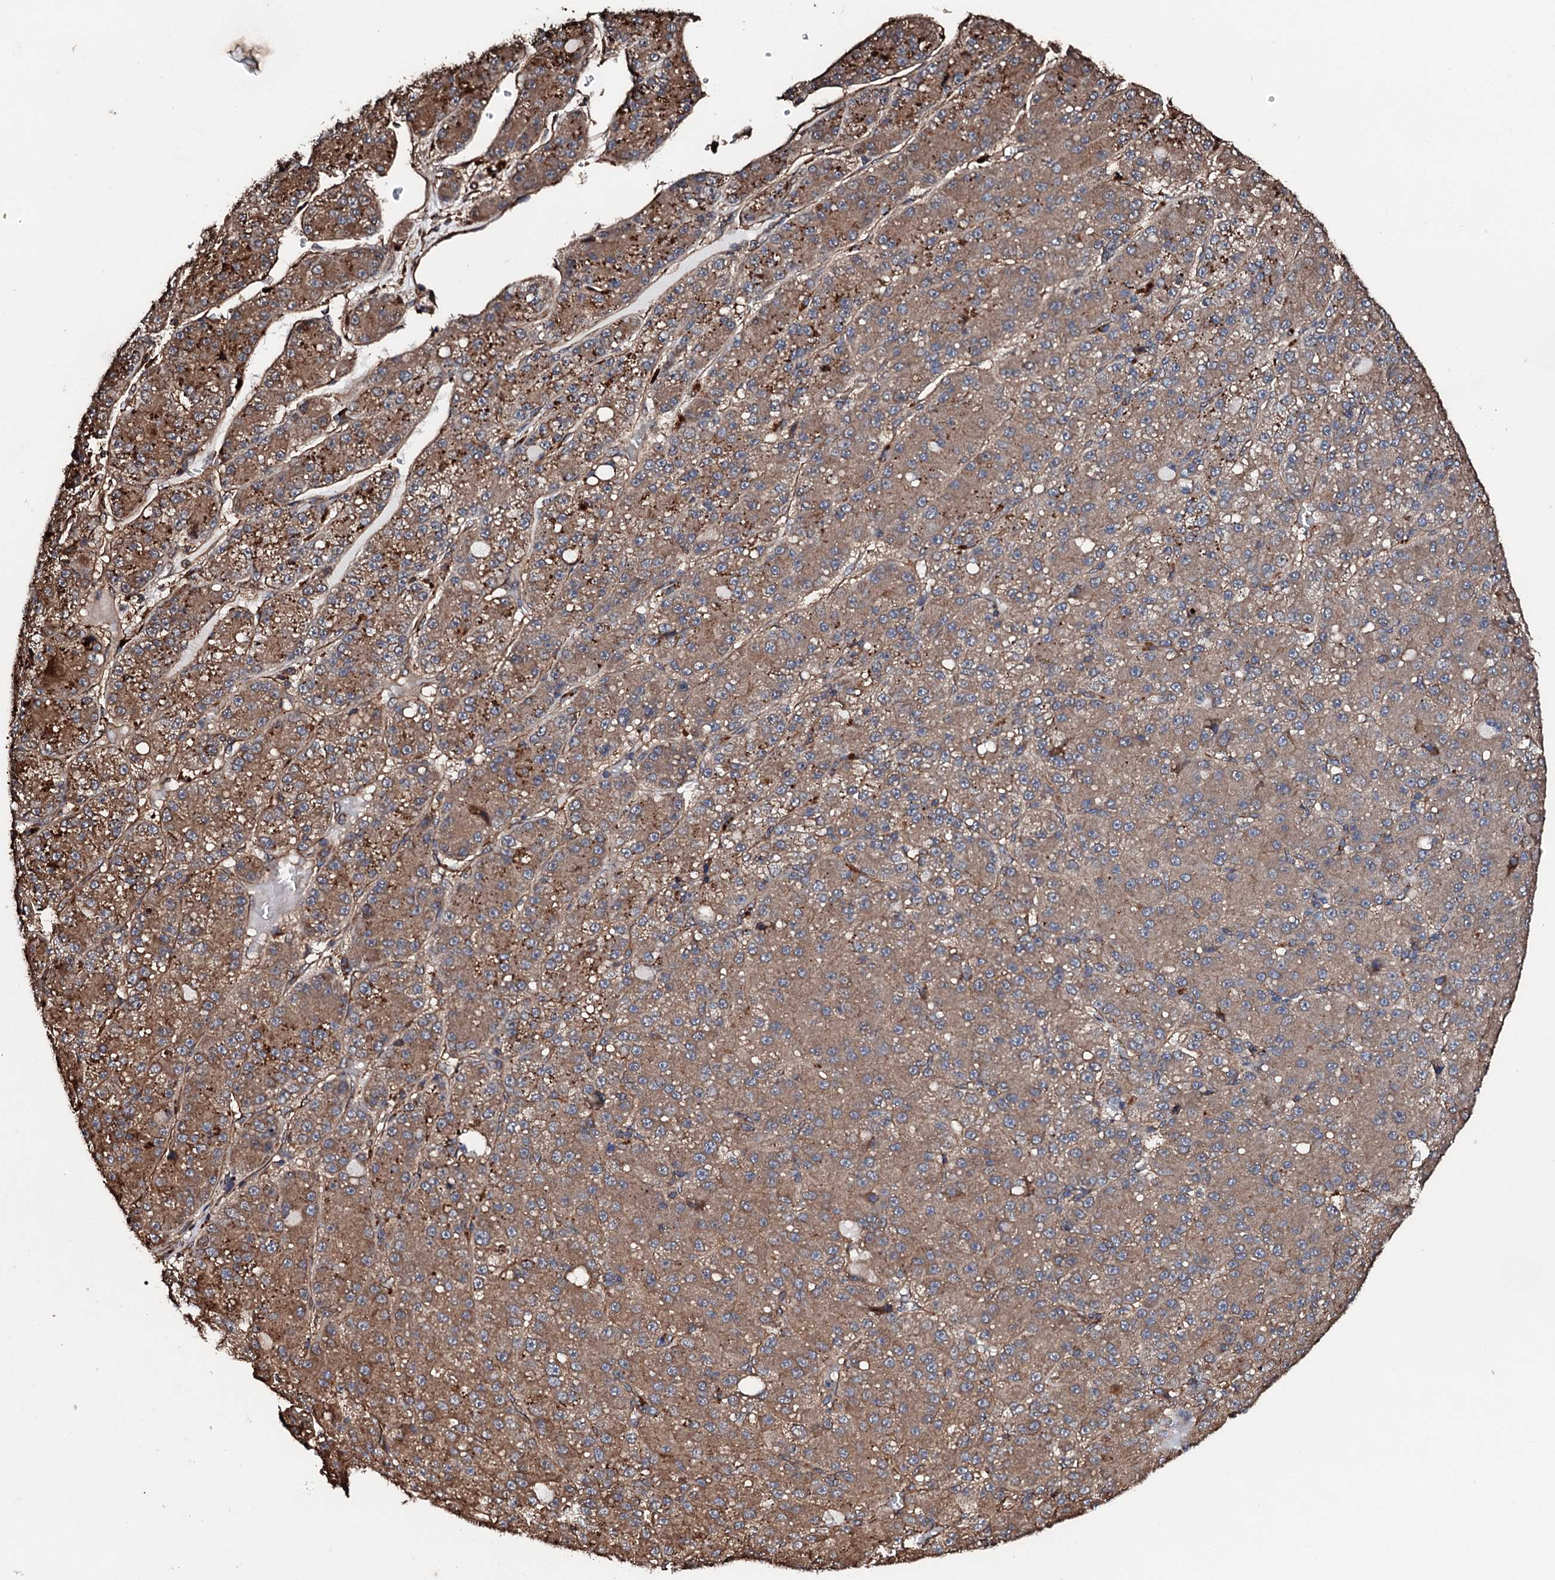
{"staining": {"intensity": "moderate", "quantity": ">75%", "location": "cytoplasmic/membranous"}, "tissue": "liver cancer", "cell_type": "Tumor cells", "image_type": "cancer", "snomed": [{"axis": "morphology", "description": "Carcinoma, Hepatocellular, NOS"}, {"axis": "topography", "description": "Liver"}], "caption": "Liver cancer tissue reveals moderate cytoplasmic/membranous expression in about >75% of tumor cells, visualized by immunohistochemistry. Nuclei are stained in blue.", "gene": "CKAP5", "patient": {"sex": "male", "age": 67}}